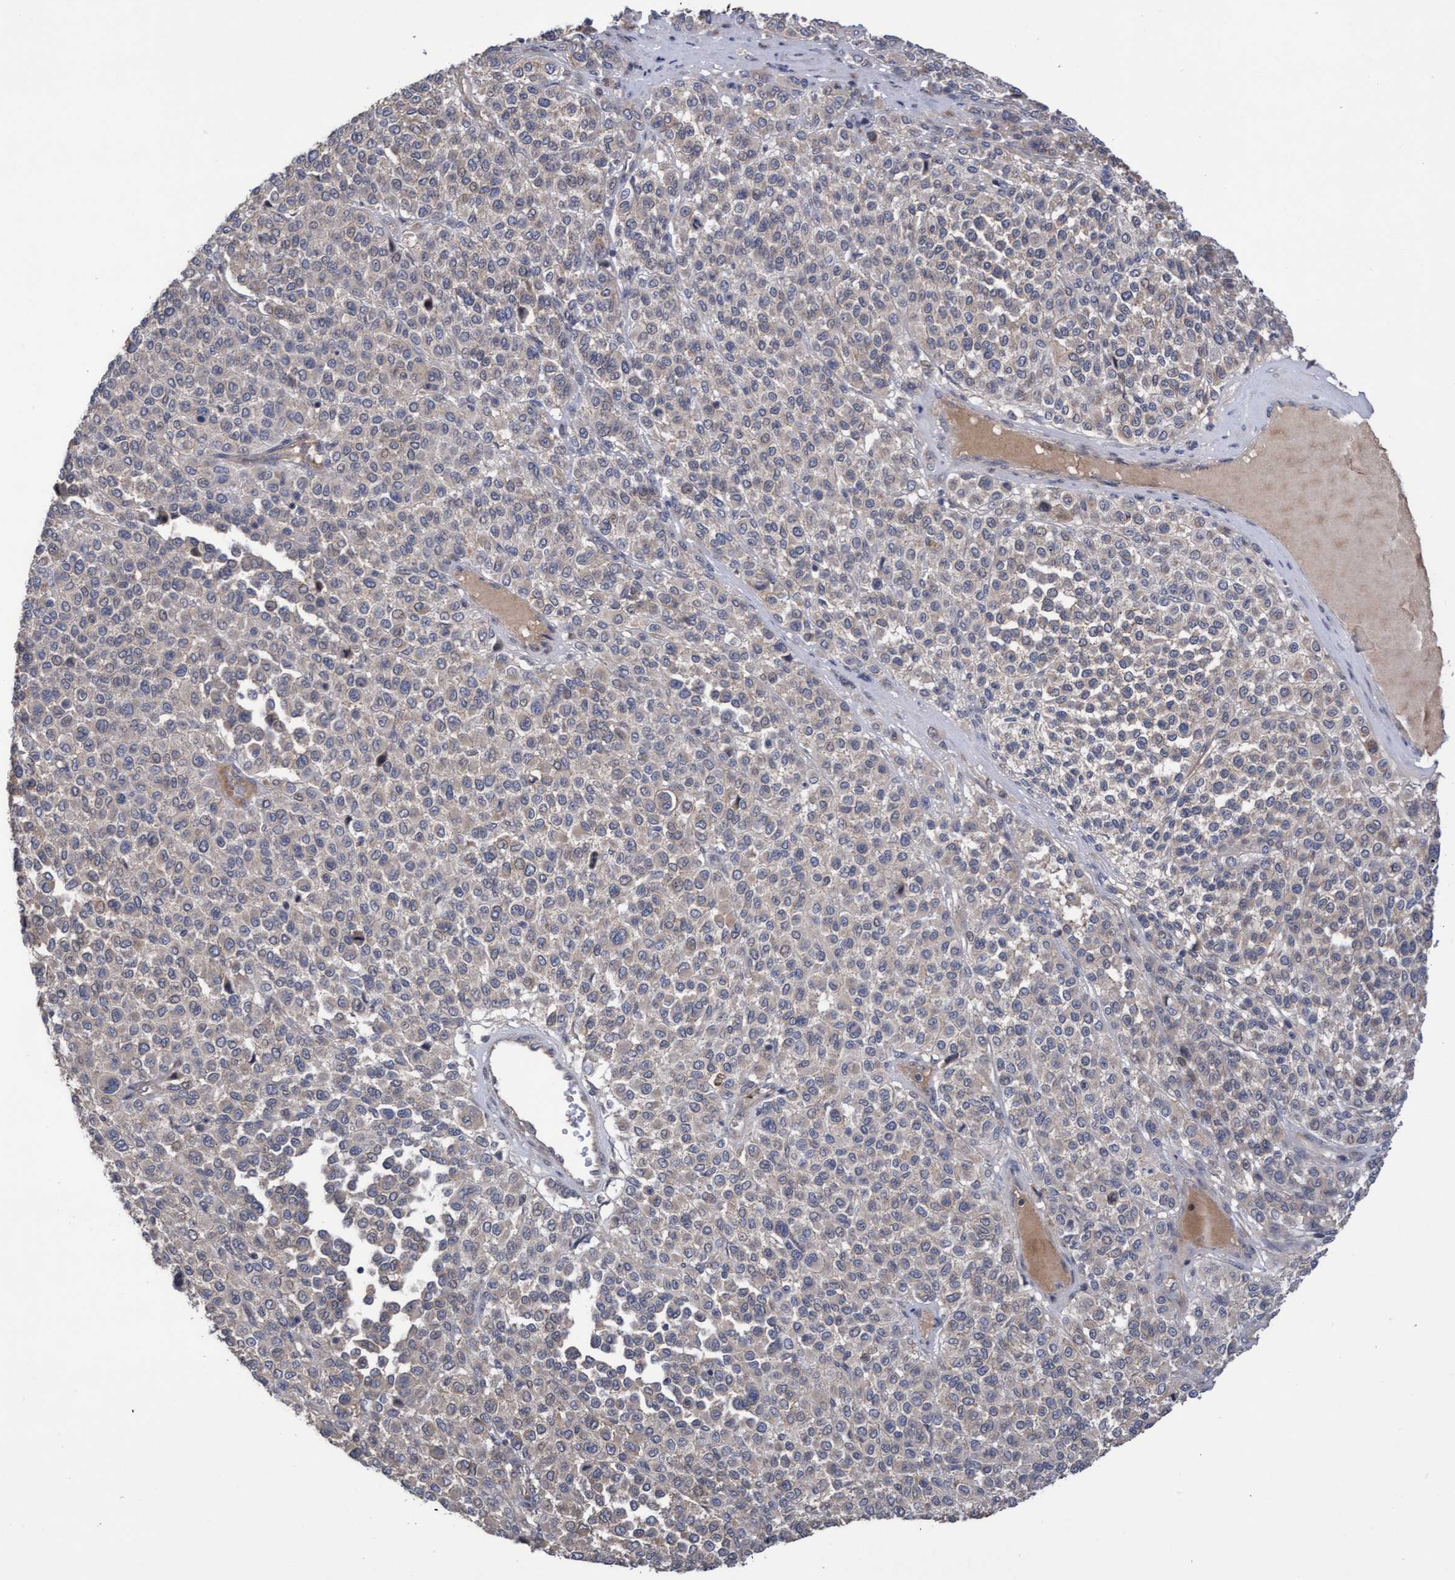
{"staining": {"intensity": "negative", "quantity": "none", "location": "none"}, "tissue": "melanoma", "cell_type": "Tumor cells", "image_type": "cancer", "snomed": [{"axis": "morphology", "description": "Malignant melanoma, Metastatic site"}, {"axis": "topography", "description": "Pancreas"}], "caption": "The photomicrograph displays no staining of tumor cells in malignant melanoma (metastatic site).", "gene": "COBL", "patient": {"sex": "female", "age": 30}}